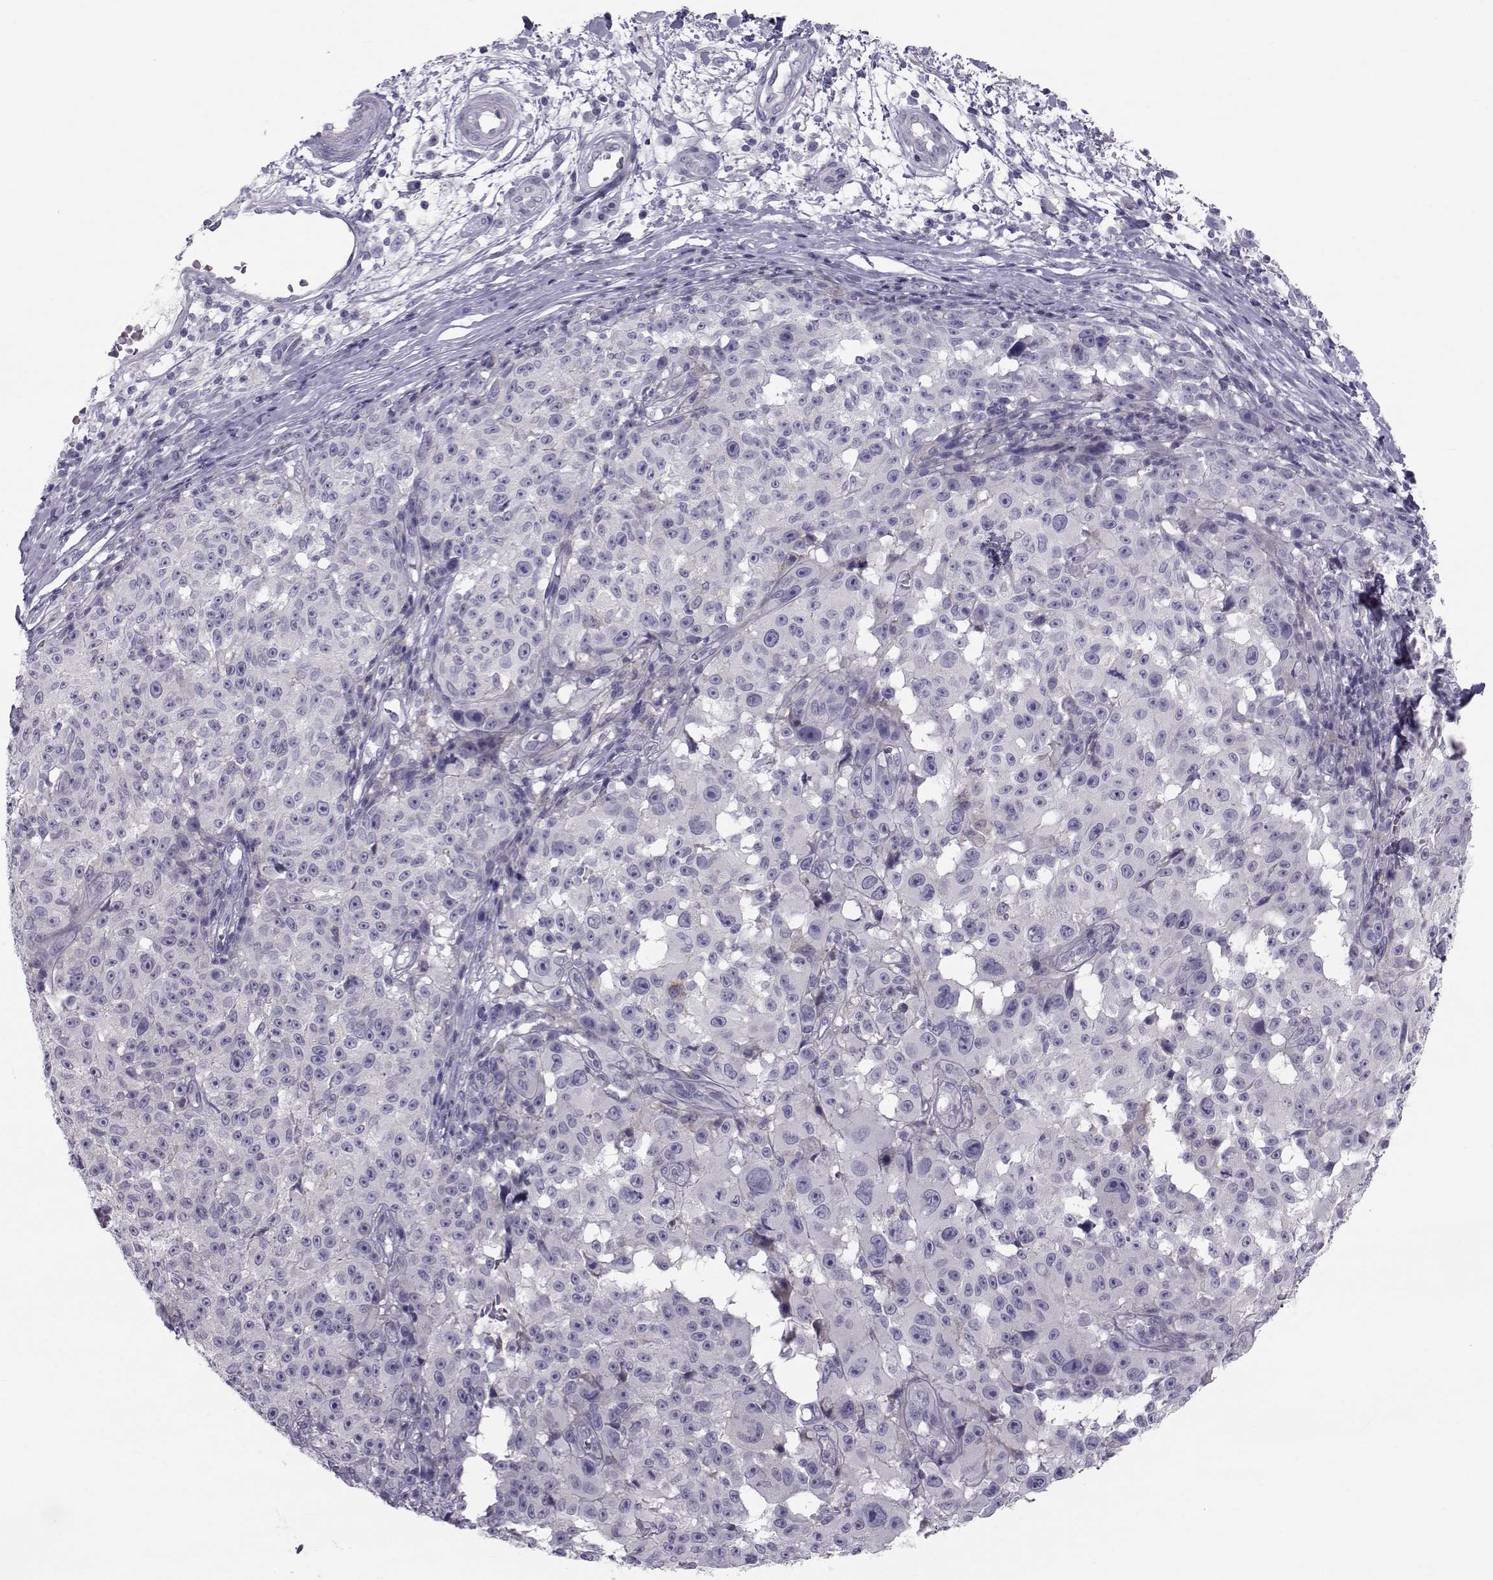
{"staining": {"intensity": "negative", "quantity": "none", "location": "none"}, "tissue": "melanoma", "cell_type": "Tumor cells", "image_type": "cancer", "snomed": [{"axis": "morphology", "description": "Malignant melanoma, NOS"}, {"axis": "topography", "description": "Skin"}], "caption": "This image is of malignant melanoma stained with immunohistochemistry to label a protein in brown with the nuclei are counter-stained blue. There is no expression in tumor cells.", "gene": "GARIN3", "patient": {"sex": "female", "age": 82}}